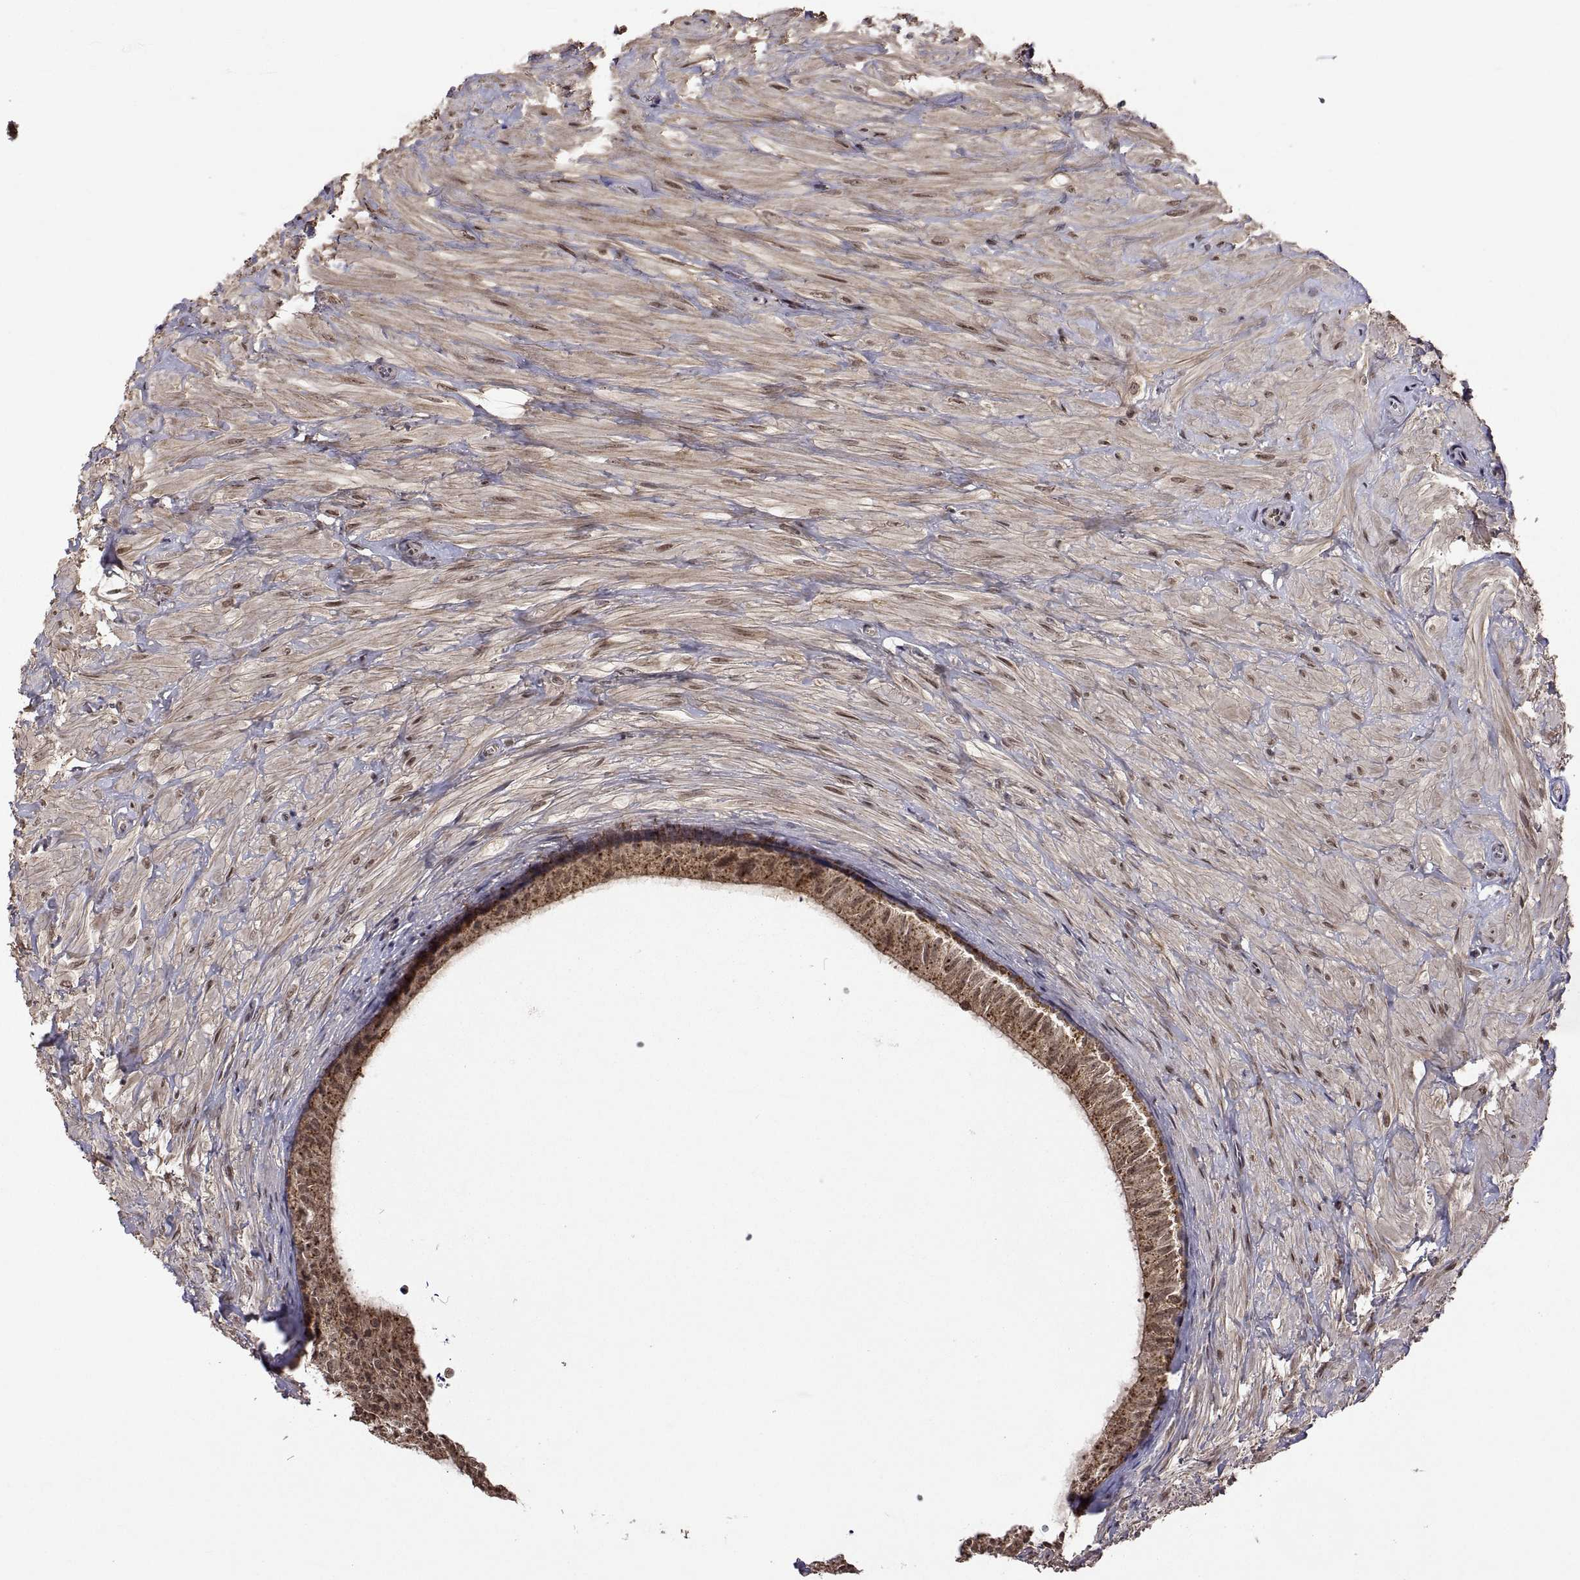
{"staining": {"intensity": "moderate", "quantity": ">75%", "location": "cytoplasmic/membranous,nuclear"}, "tissue": "epididymis", "cell_type": "Glandular cells", "image_type": "normal", "snomed": [{"axis": "morphology", "description": "Normal tissue, NOS"}, {"axis": "topography", "description": "Epididymis"}], "caption": "DAB immunohistochemical staining of benign human epididymis shows moderate cytoplasmic/membranous,nuclear protein expression in about >75% of glandular cells.", "gene": "ZNRF2", "patient": {"sex": "male", "age": 32}}